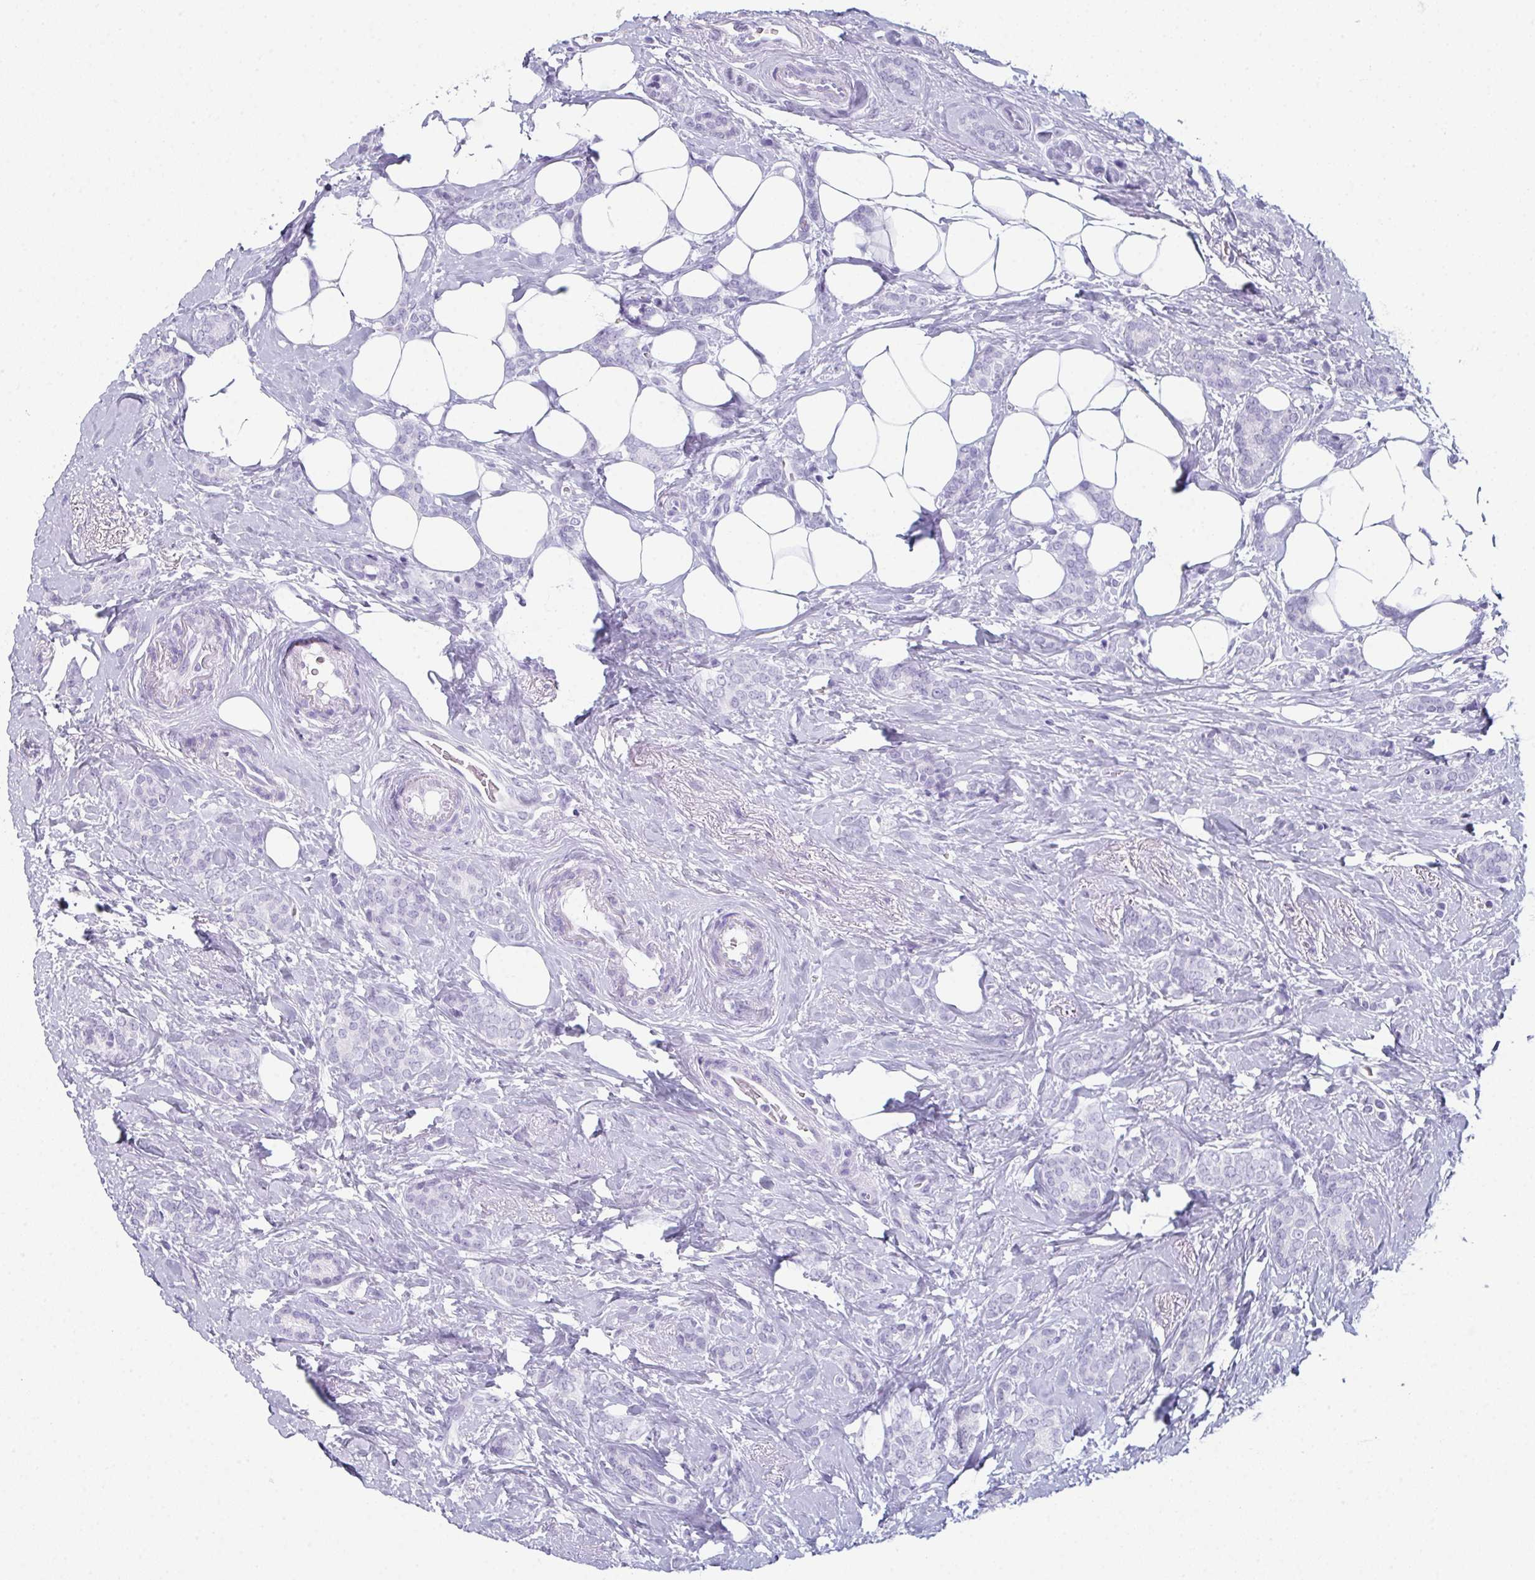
{"staining": {"intensity": "negative", "quantity": "none", "location": "none"}, "tissue": "breast cancer", "cell_type": "Tumor cells", "image_type": "cancer", "snomed": [{"axis": "morphology", "description": "Normal tissue, NOS"}, {"axis": "morphology", "description": "Duct carcinoma"}, {"axis": "topography", "description": "Breast"}], "caption": "Tumor cells are negative for brown protein staining in breast intraductal carcinoma.", "gene": "ENKUR", "patient": {"sex": "female", "age": 77}}